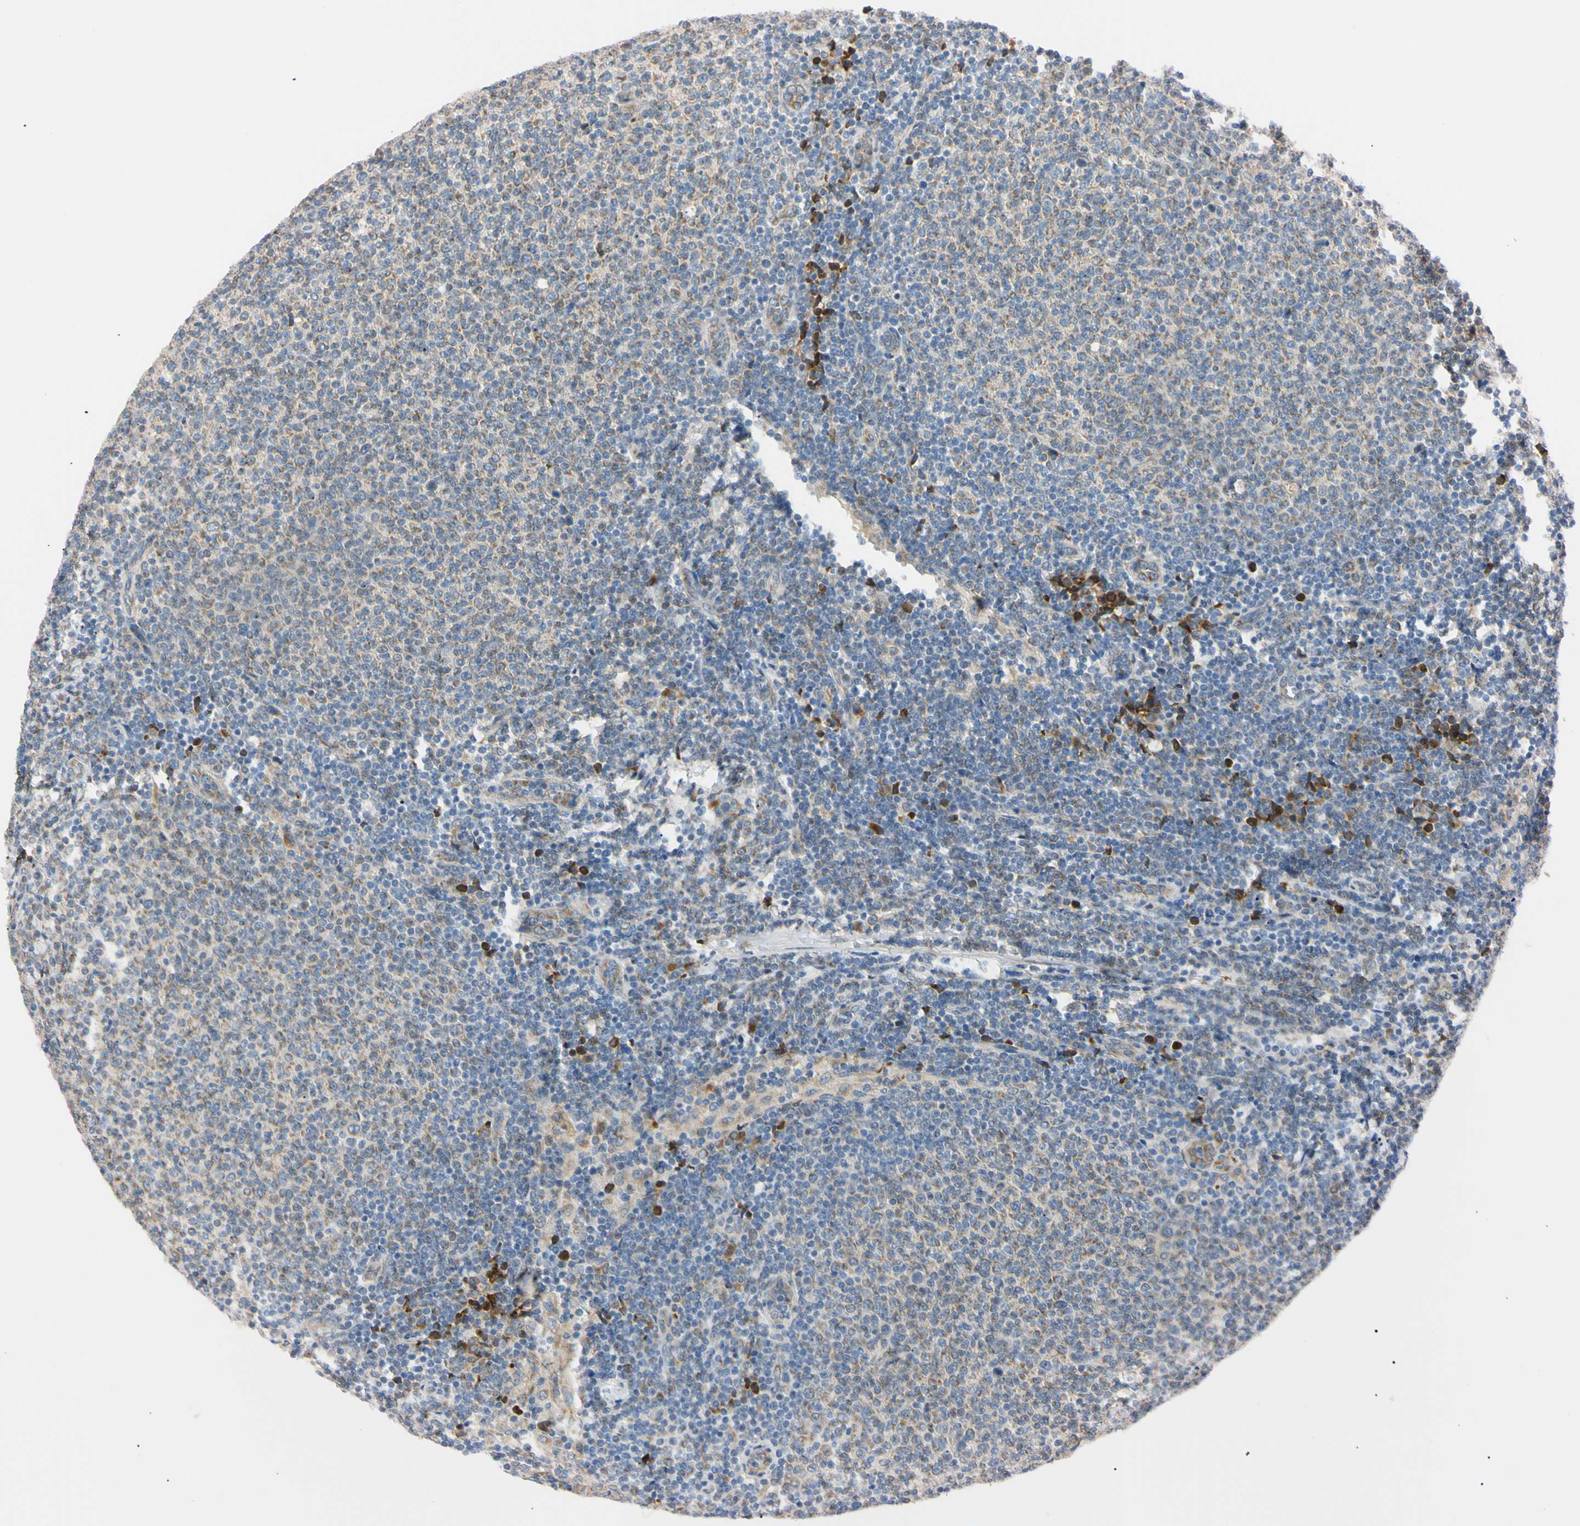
{"staining": {"intensity": "weak", "quantity": "25%-75%", "location": "cytoplasmic/membranous"}, "tissue": "lymphoma", "cell_type": "Tumor cells", "image_type": "cancer", "snomed": [{"axis": "morphology", "description": "Malignant lymphoma, non-Hodgkin's type, Low grade"}, {"axis": "topography", "description": "Lymph node"}], "caption": "DAB immunohistochemical staining of human low-grade malignant lymphoma, non-Hodgkin's type demonstrates weak cytoplasmic/membranous protein expression in approximately 25%-75% of tumor cells. The staining is performed using DAB (3,3'-diaminobenzidine) brown chromogen to label protein expression. The nuclei are counter-stained blue using hematoxylin.", "gene": "IER3IP1", "patient": {"sex": "male", "age": 66}}